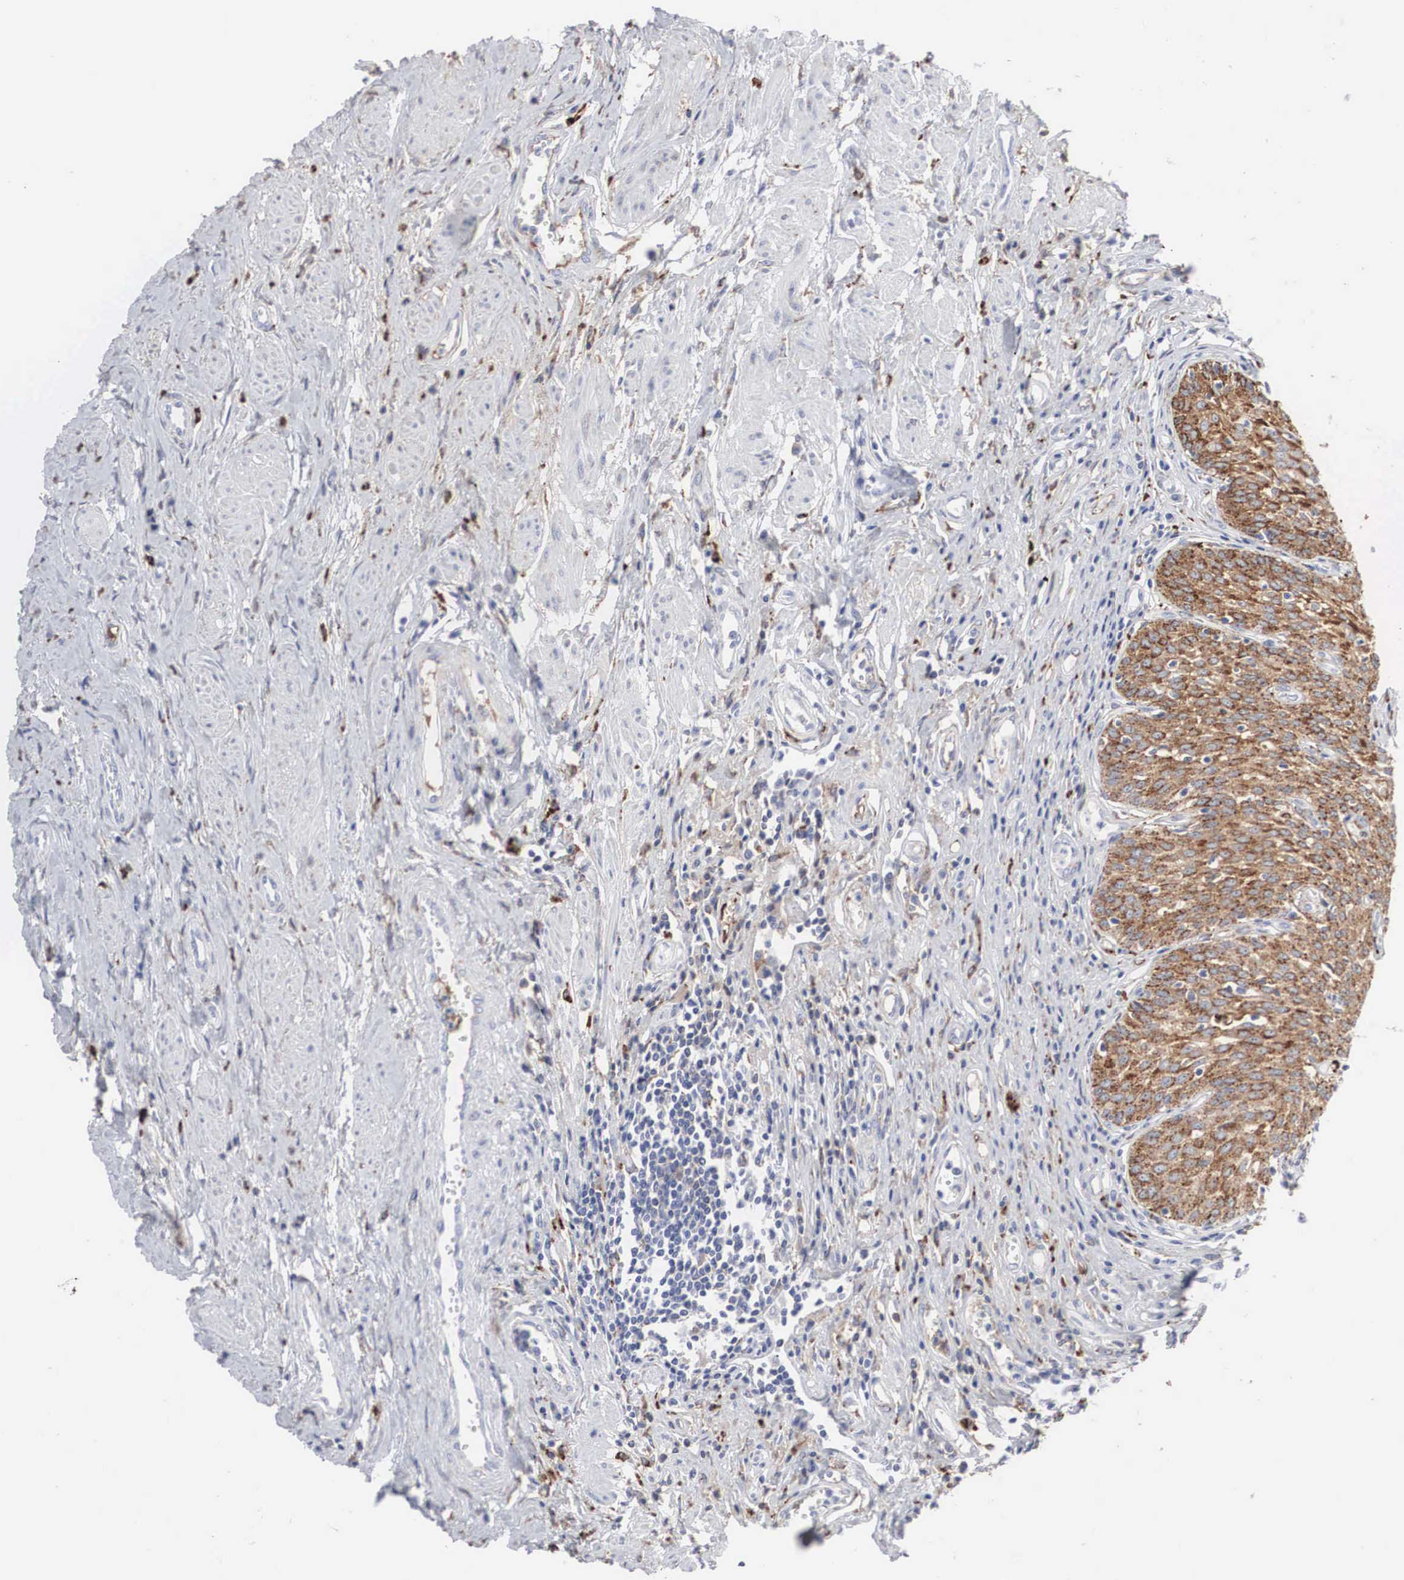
{"staining": {"intensity": "moderate", "quantity": ">75%", "location": "cytoplasmic/membranous"}, "tissue": "urinary bladder", "cell_type": "Urothelial cells", "image_type": "normal", "snomed": [{"axis": "morphology", "description": "Normal tissue, NOS"}, {"axis": "topography", "description": "Urinary bladder"}], "caption": "A brown stain labels moderate cytoplasmic/membranous expression of a protein in urothelial cells of unremarkable urinary bladder. Nuclei are stained in blue.", "gene": "LGALS3BP", "patient": {"sex": "female", "age": 39}}